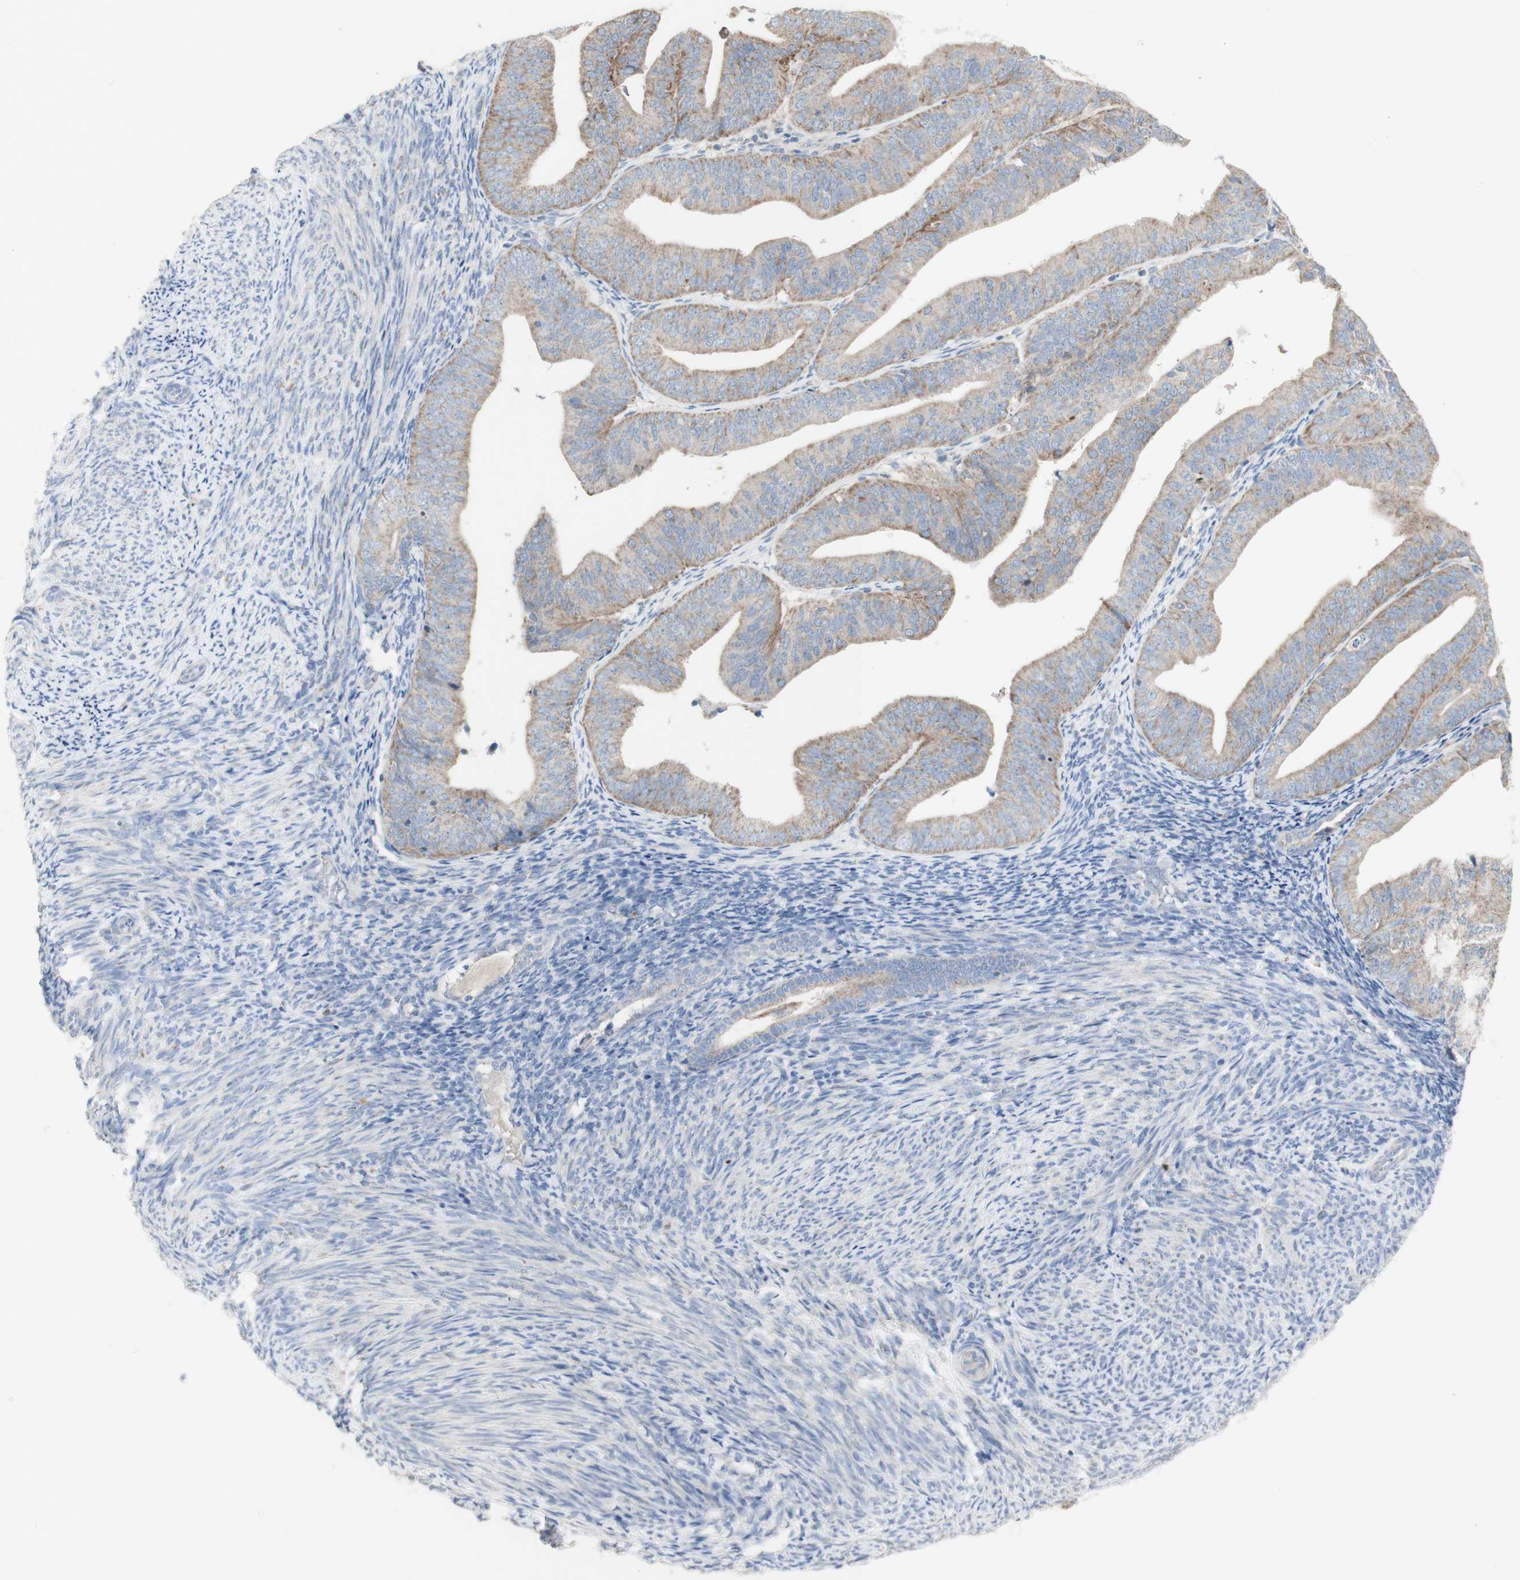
{"staining": {"intensity": "weak", "quantity": "25%-75%", "location": "cytoplasmic/membranous"}, "tissue": "endometrial cancer", "cell_type": "Tumor cells", "image_type": "cancer", "snomed": [{"axis": "morphology", "description": "Adenocarcinoma, NOS"}, {"axis": "topography", "description": "Endometrium"}], "caption": "Human endometrial cancer stained for a protein (brown) exhibits weak cytoplasmic/membranous positive expression in about 25%-75% of tumor cells.", "gene": "CNTNAP1", "patient": {"sex": "female", "age": 63}}